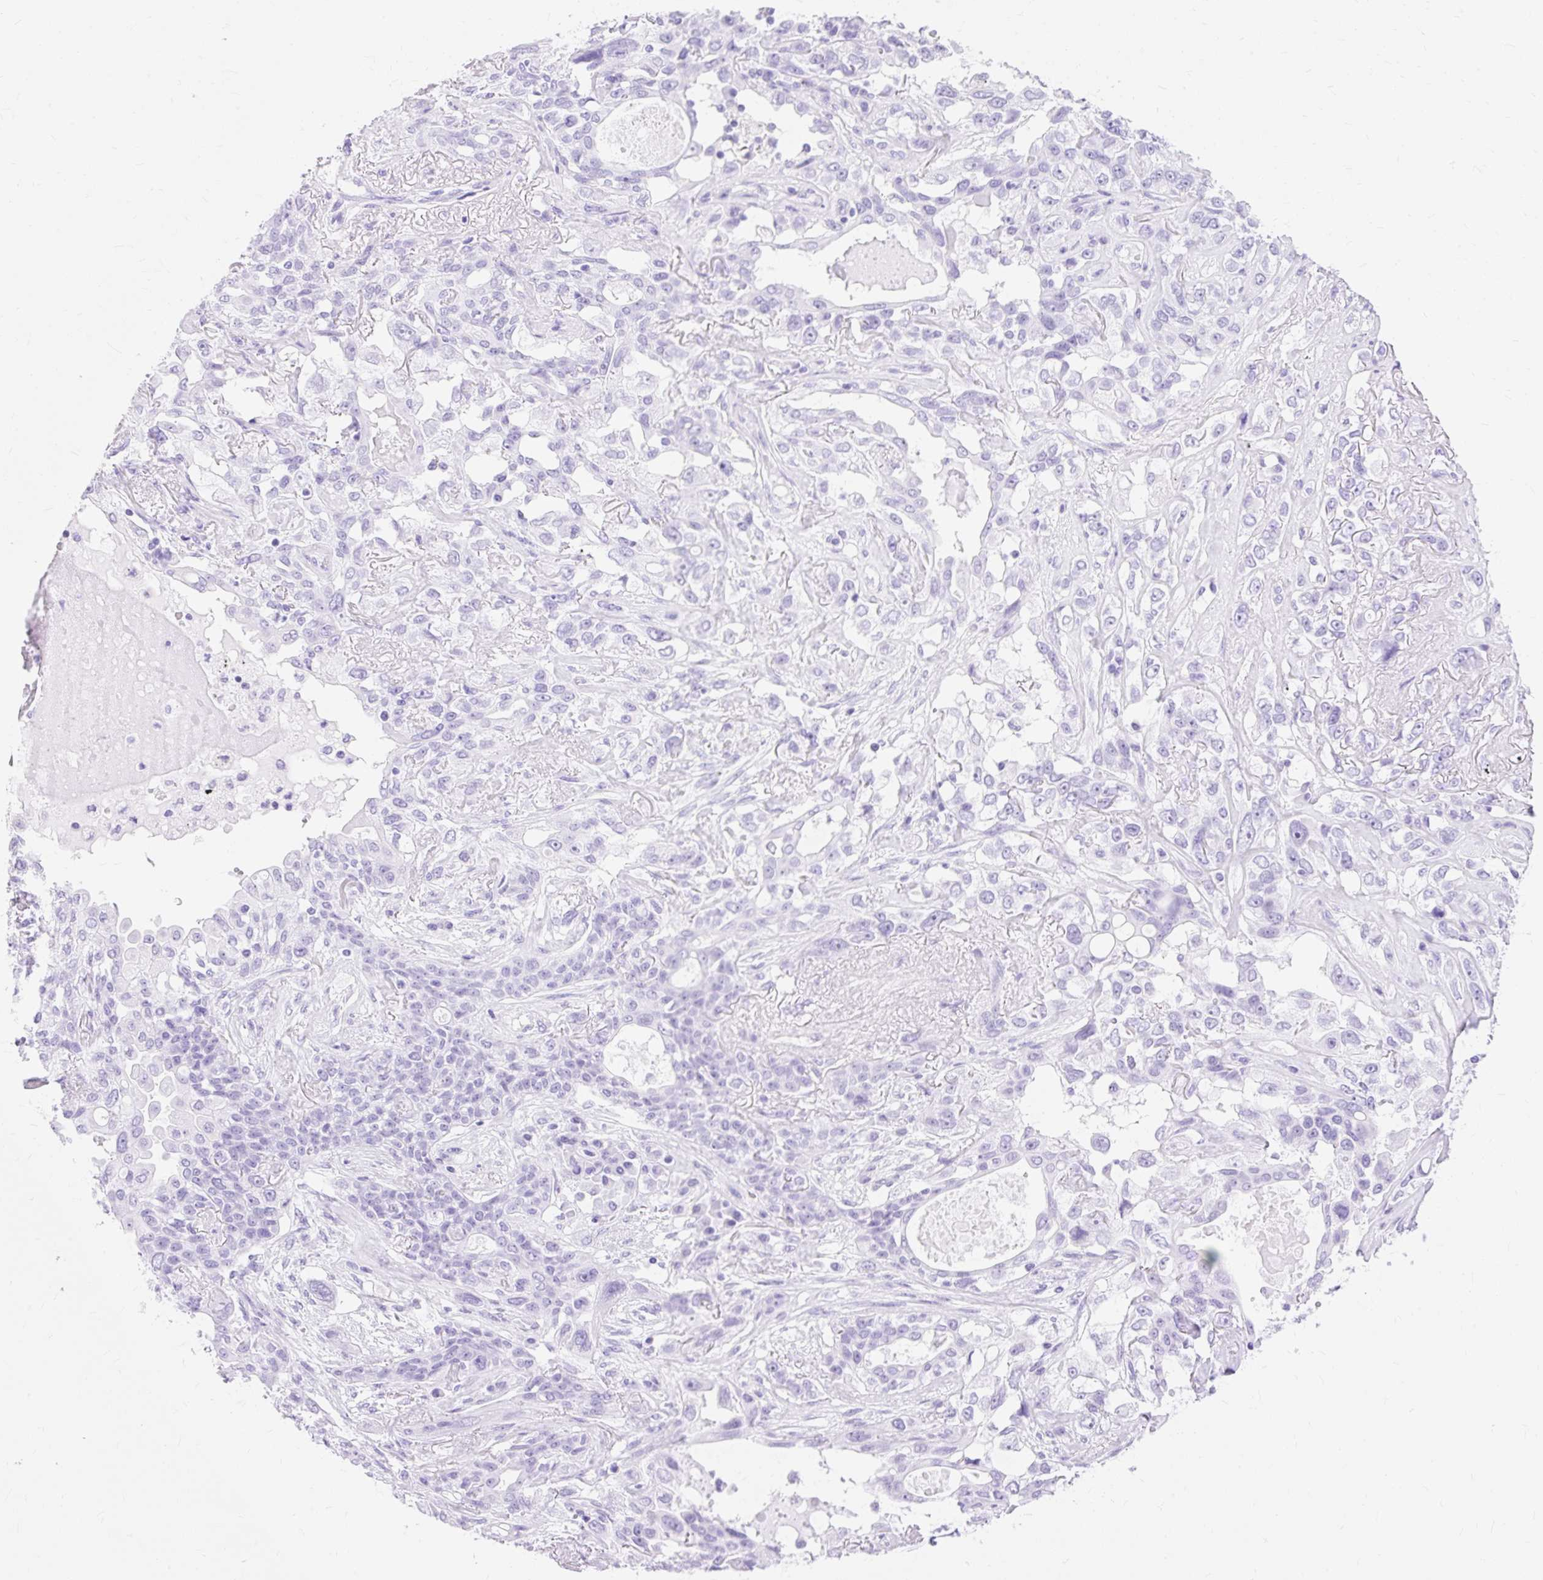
{"staining": {"intensity": "negative", "quantity": "none", "location": "none"}, "tissue": "lung cancer", "cell_type": "Tumor cells", "image_type": "cancer", "snomed": [{"axis": "morphology", "description": "Squamous cell carcinoma, NOS"}, {"axis": "topography", "description": "Lung"}], "caption": "This is a histopathology image of immunohistochemistry staining of lung squamous cell carcinoma, which shows no expression in tumor cells.", "gene": "MBP", "patient": {"sex": "female", "age": 70}}